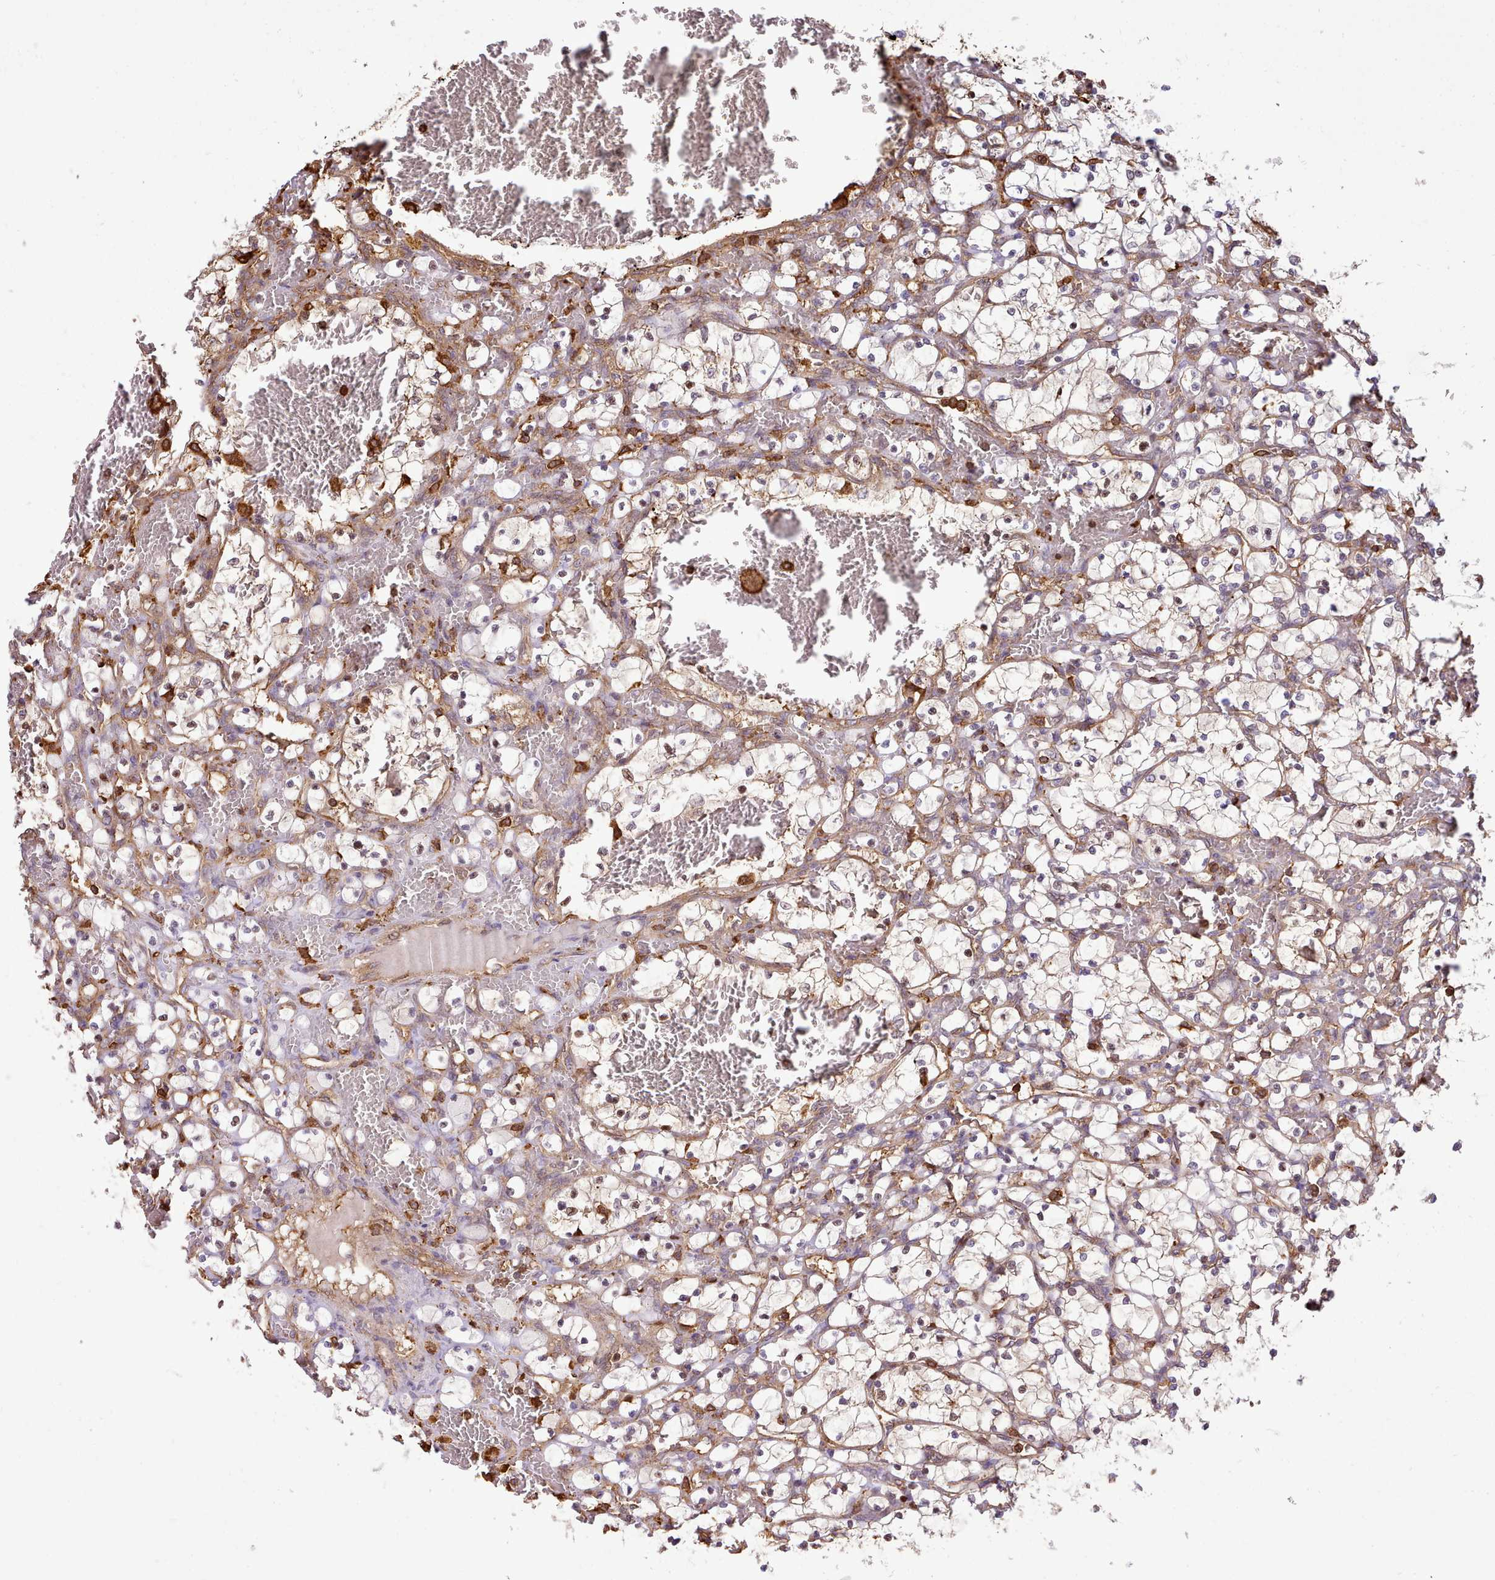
{"staining": {"intensity": "weak", "quantity": "25%-75%", "location": "cytoplasmic/membranous"}, "tissue": "renal cancer", "cell_type": "Tumor cells", "image_type": "cancer", "snomed": [{"axis": "morphology", "description": "Adenocarcinoma, NOS"}, {"axis": "topography", "description": "Kidney"}], "caption": "Renal cancer (adenocarcinoma) stained for a protein reveals weak cytoplasmic/membranous positivity in tumor cells.", "gene": "CAPZA1", "patient": {"sex": "female", "age": 69}}